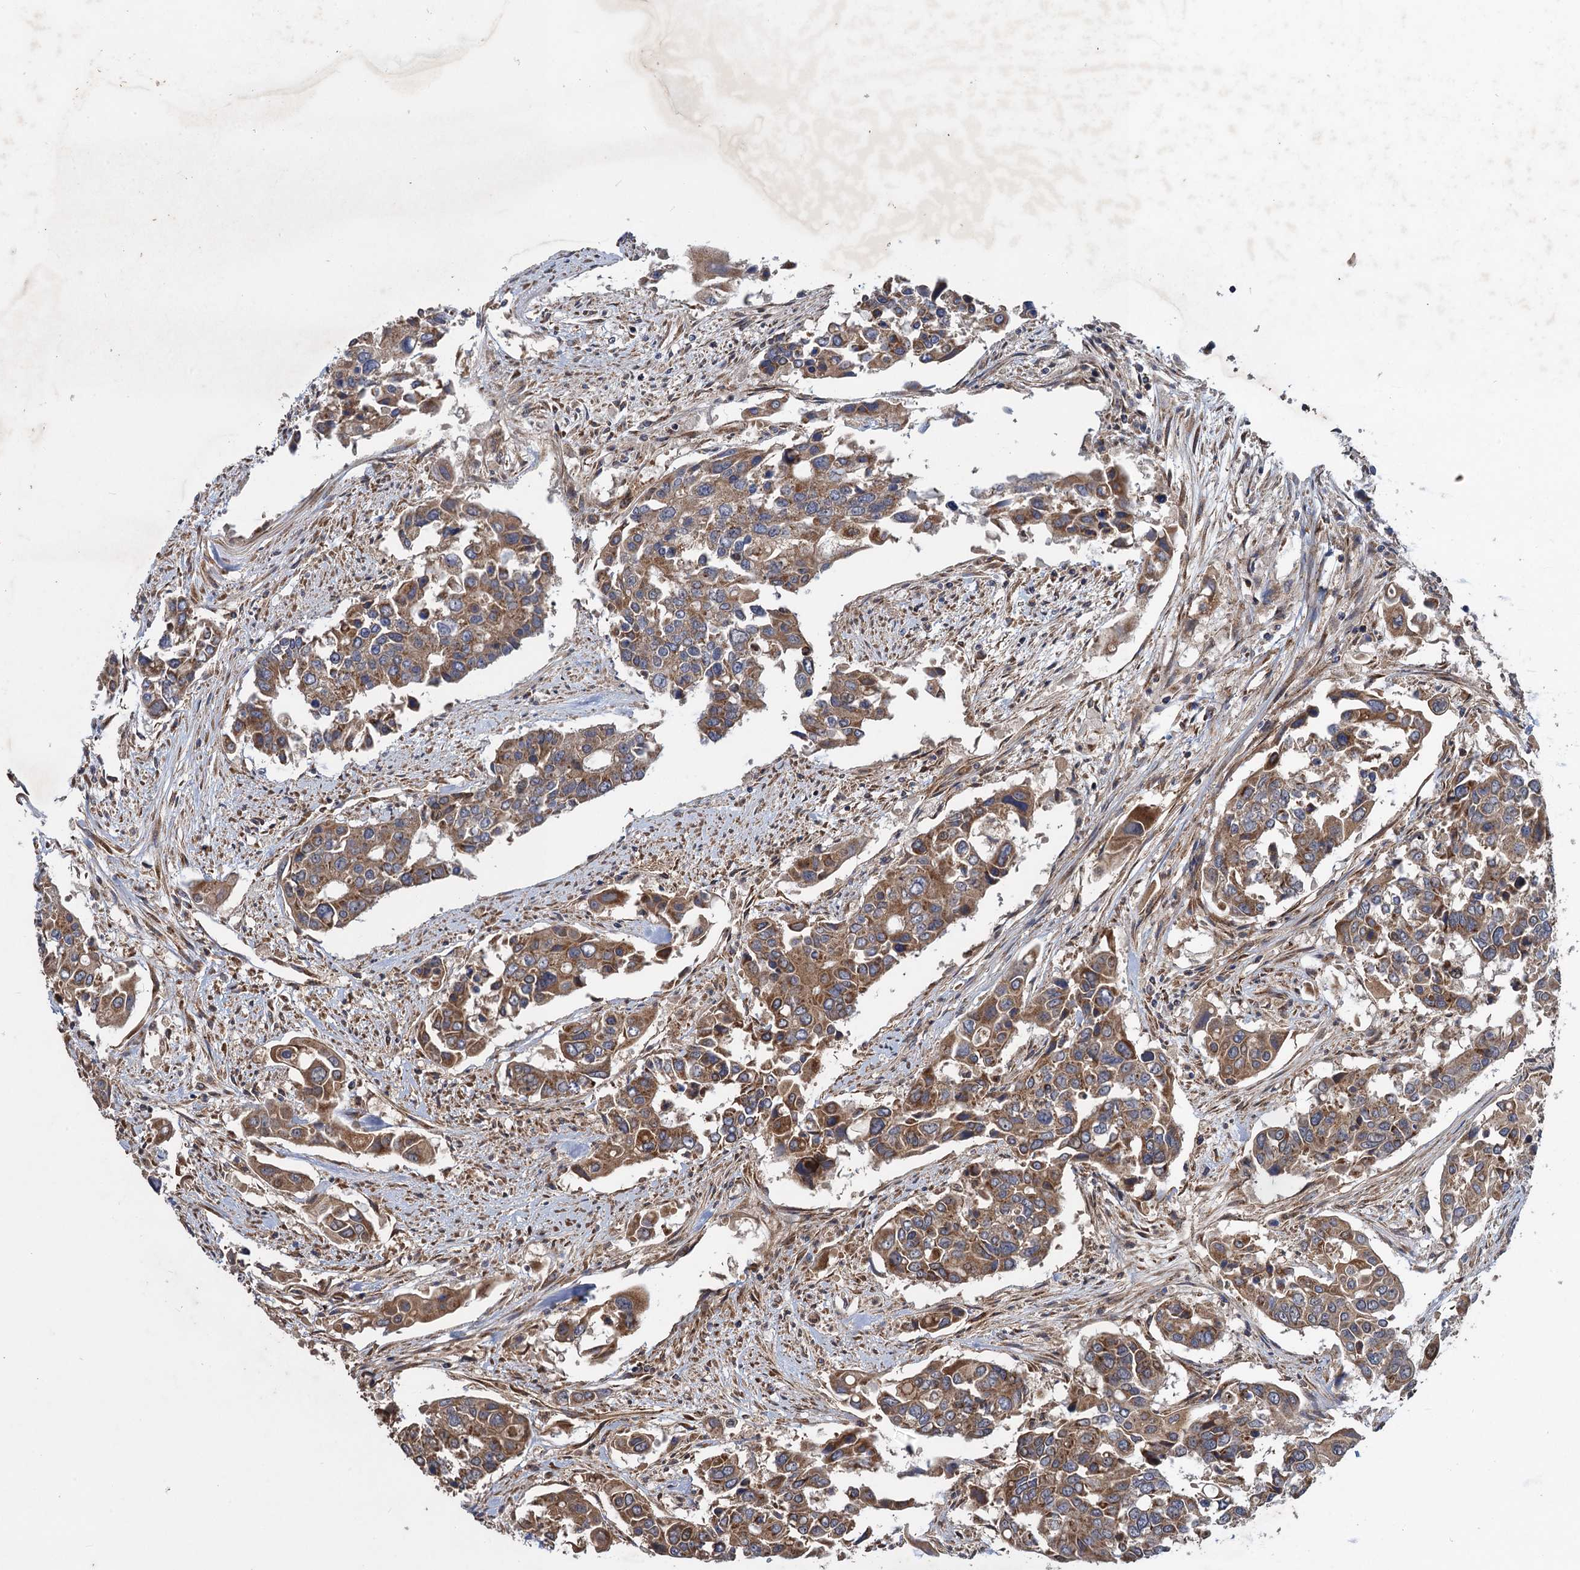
{"staining": {"intensity": "moderate", "quantity": ">75%", "location": "cytoplasmic/membranous"}, "tissue": "colorectal cancer", "cell_type": "Tumor cells", "image_type": "cancer", "snomed": [{"axis": "morphology", "description": "Adenocarcinoma, NOS"}, {"axis": "topography", "description": "Colon"}], "caption": "Tumor cells demonstrate medium levels of moderate cytoplasmic/membranous expression in approximately >75% of cells in colorectal cancer.", "gene": "HAUS1", "patient": {"sex": "male", "age": 77}}